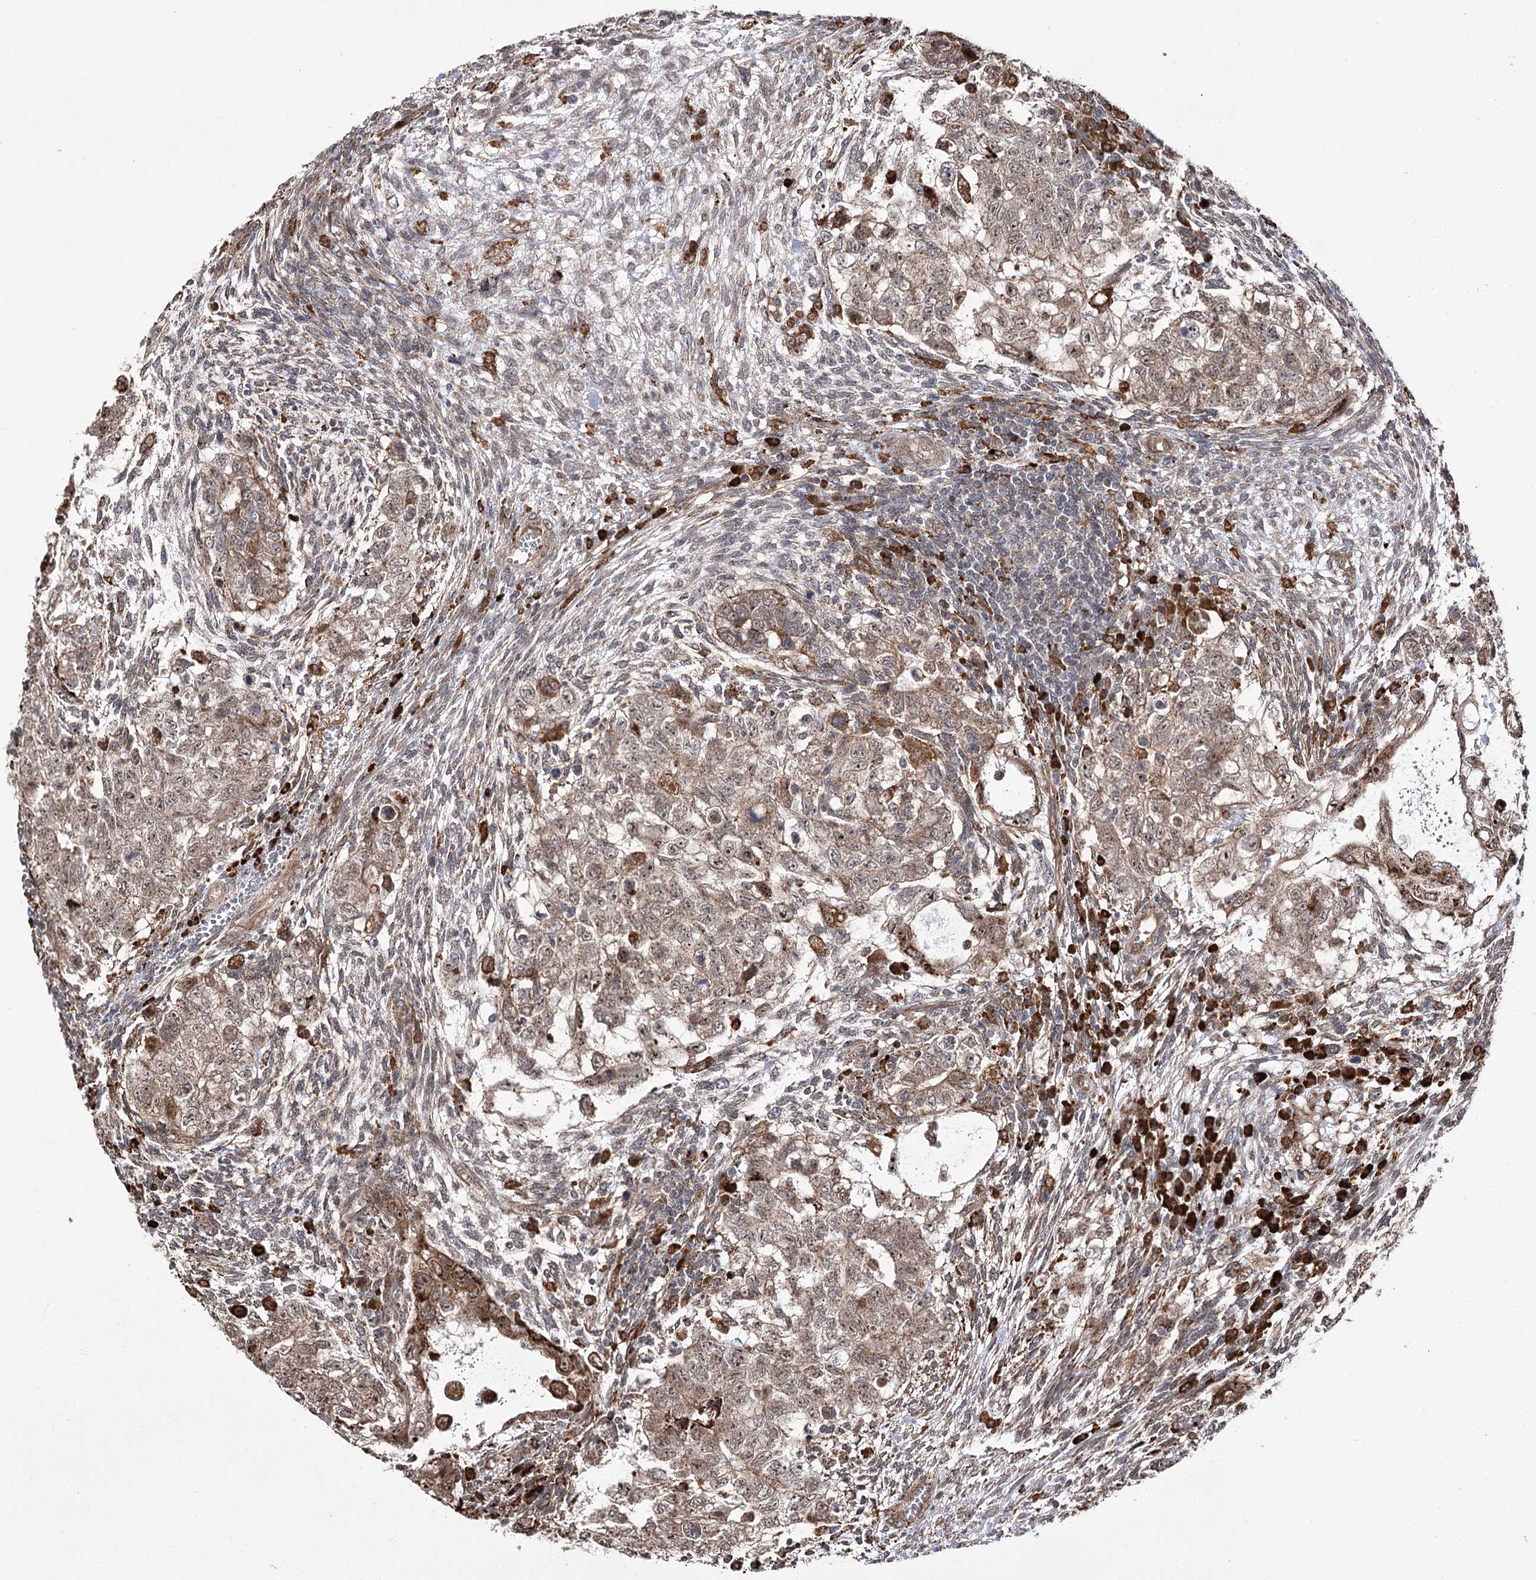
{"staining": {"intensity": "weak", "quantity": ">75%", "location": "cytoplasmic/membranous,nuclear"}, "tissue": "testis cancer", "cell_type": "Tumor cells", "image_type": "cancer", "snomed": [{"axis": "morphology", "description": "Carcinoma, Embryonal, NOS"}, {"axis": "topography", "description": "Testis"}], "caption": "Immunohistochemistry (IHC) of testis embryonal carcinoma shows low levels of weak cytoplasmic/membranous and nuclear expression in approximately >75% of tumor cells. The staining was performed using DAB (3,3'-diaminobenzidine), with brown indicating positive protein expression. Nuclei are stained blue with hematoxylin.", "gene": "FANCL", "patient": {"sex": "male", "age": 37}}